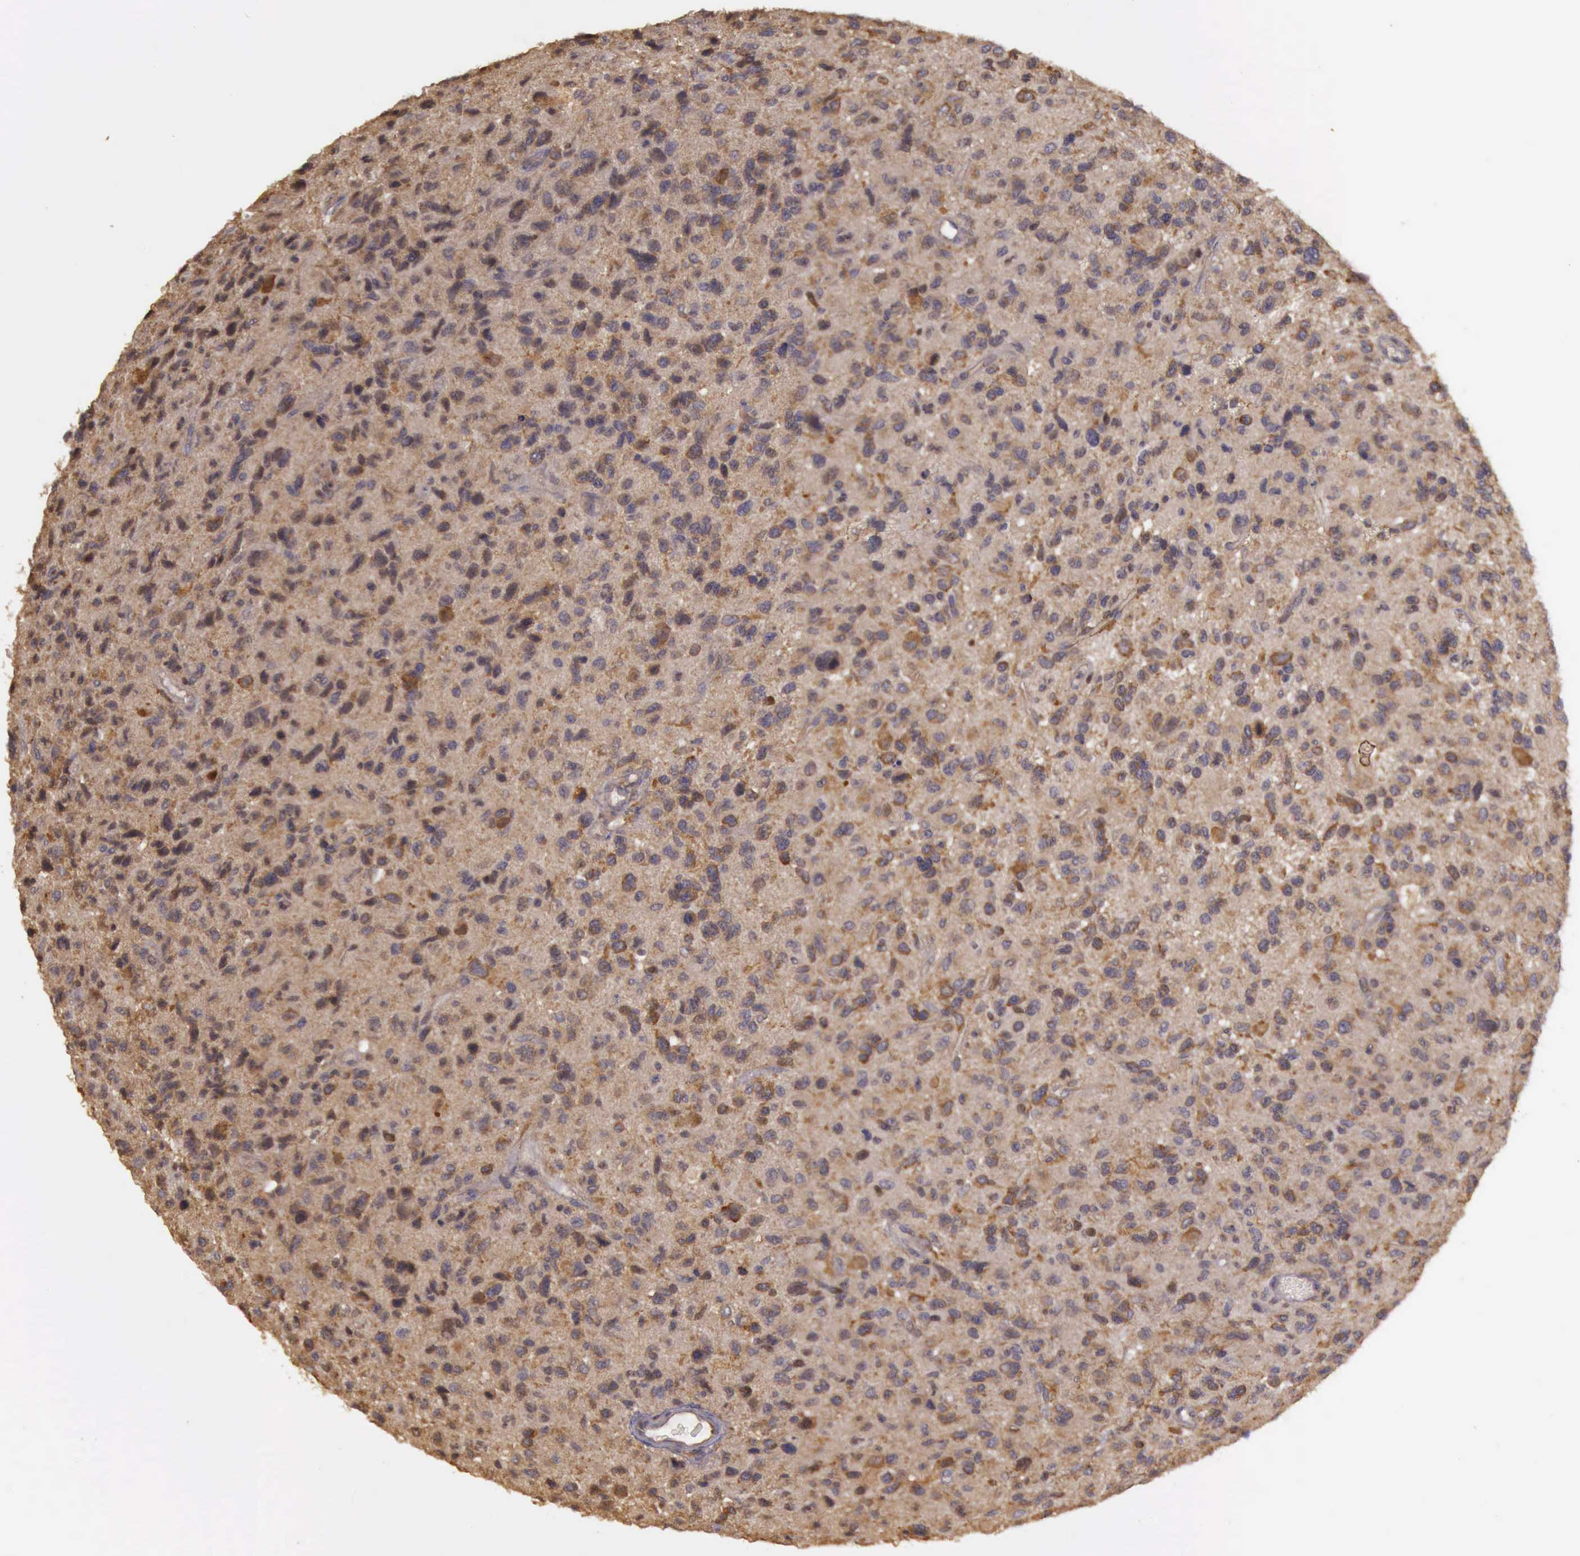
{"staining": {"intensity": "strong", "quantity": ">75%", "location": "cytoplasmic/membranous"}, "tissue": "glioma", "cell_type": "Tumor cells", "image_type": "cancer", "snomed": [{"axis": "morphology", "description": "Glioma, malignant, High grade"}, {"axis": "topography", "description": "Brain"}], "caption": "Human glioma stained with a protein marker reveals strong staining in tumor cells.", "gene": "EIF5", "patient": {"sex": "female", "age": 60}}